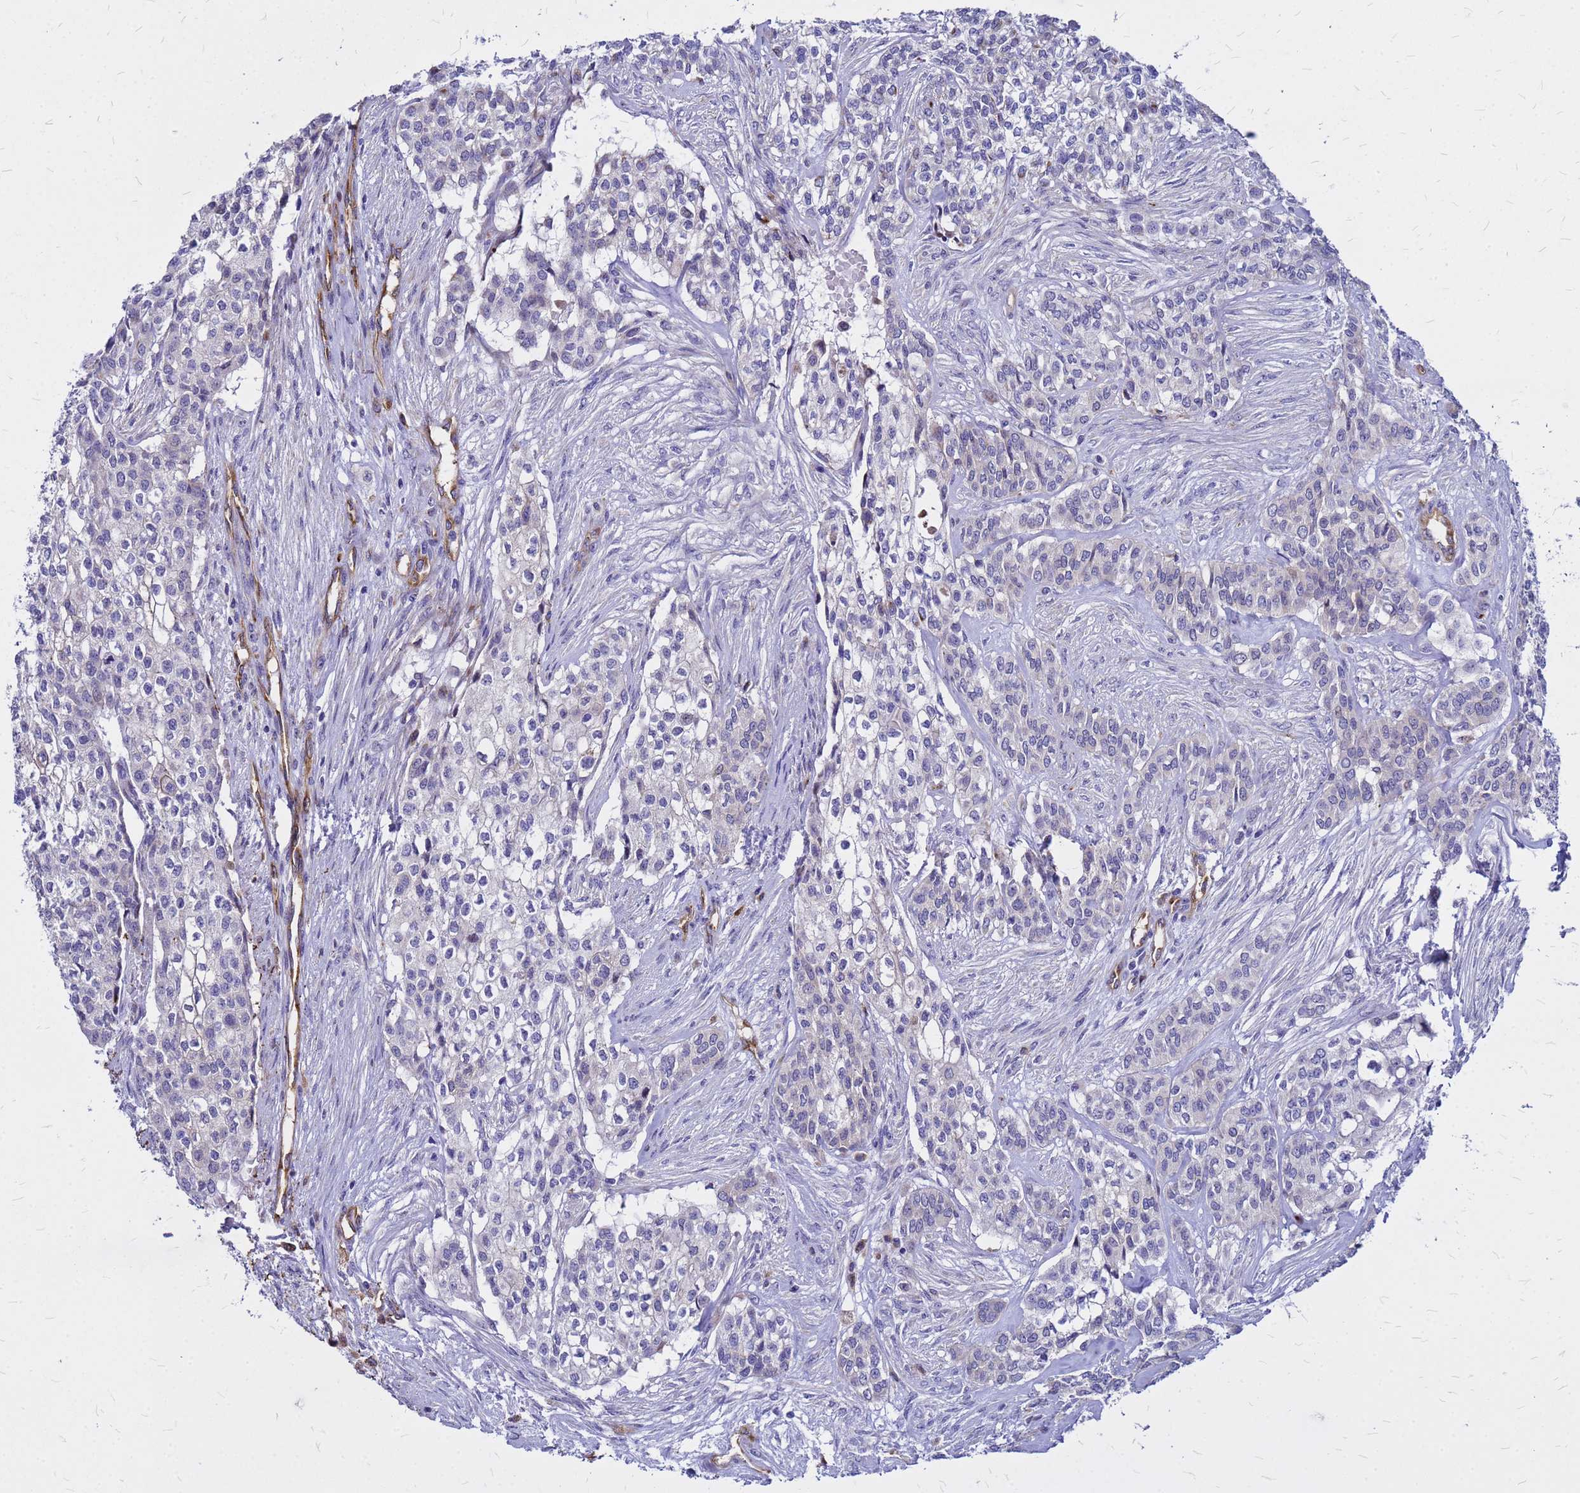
{"staining": {"intensity": "negative", "quantity": "none", "location": "none"}, "tissue": "head and neck cancer", "cell_type": "Tumor cells", "image_type": "cancer", "snomed": [{"axis": "morphology", "description": "Adenocarcinoma, NOS"}, {"axis": "topography", "description": "Head-Neck"}], "caption": "Immunohistochemistry (IHC) micrograph of head and neck cancer stained for a protein (brown), which demonstrates no expression in tumor cells.", "gene": "NOSTRIN", "patient": {"sex": "male", "age": 81}}